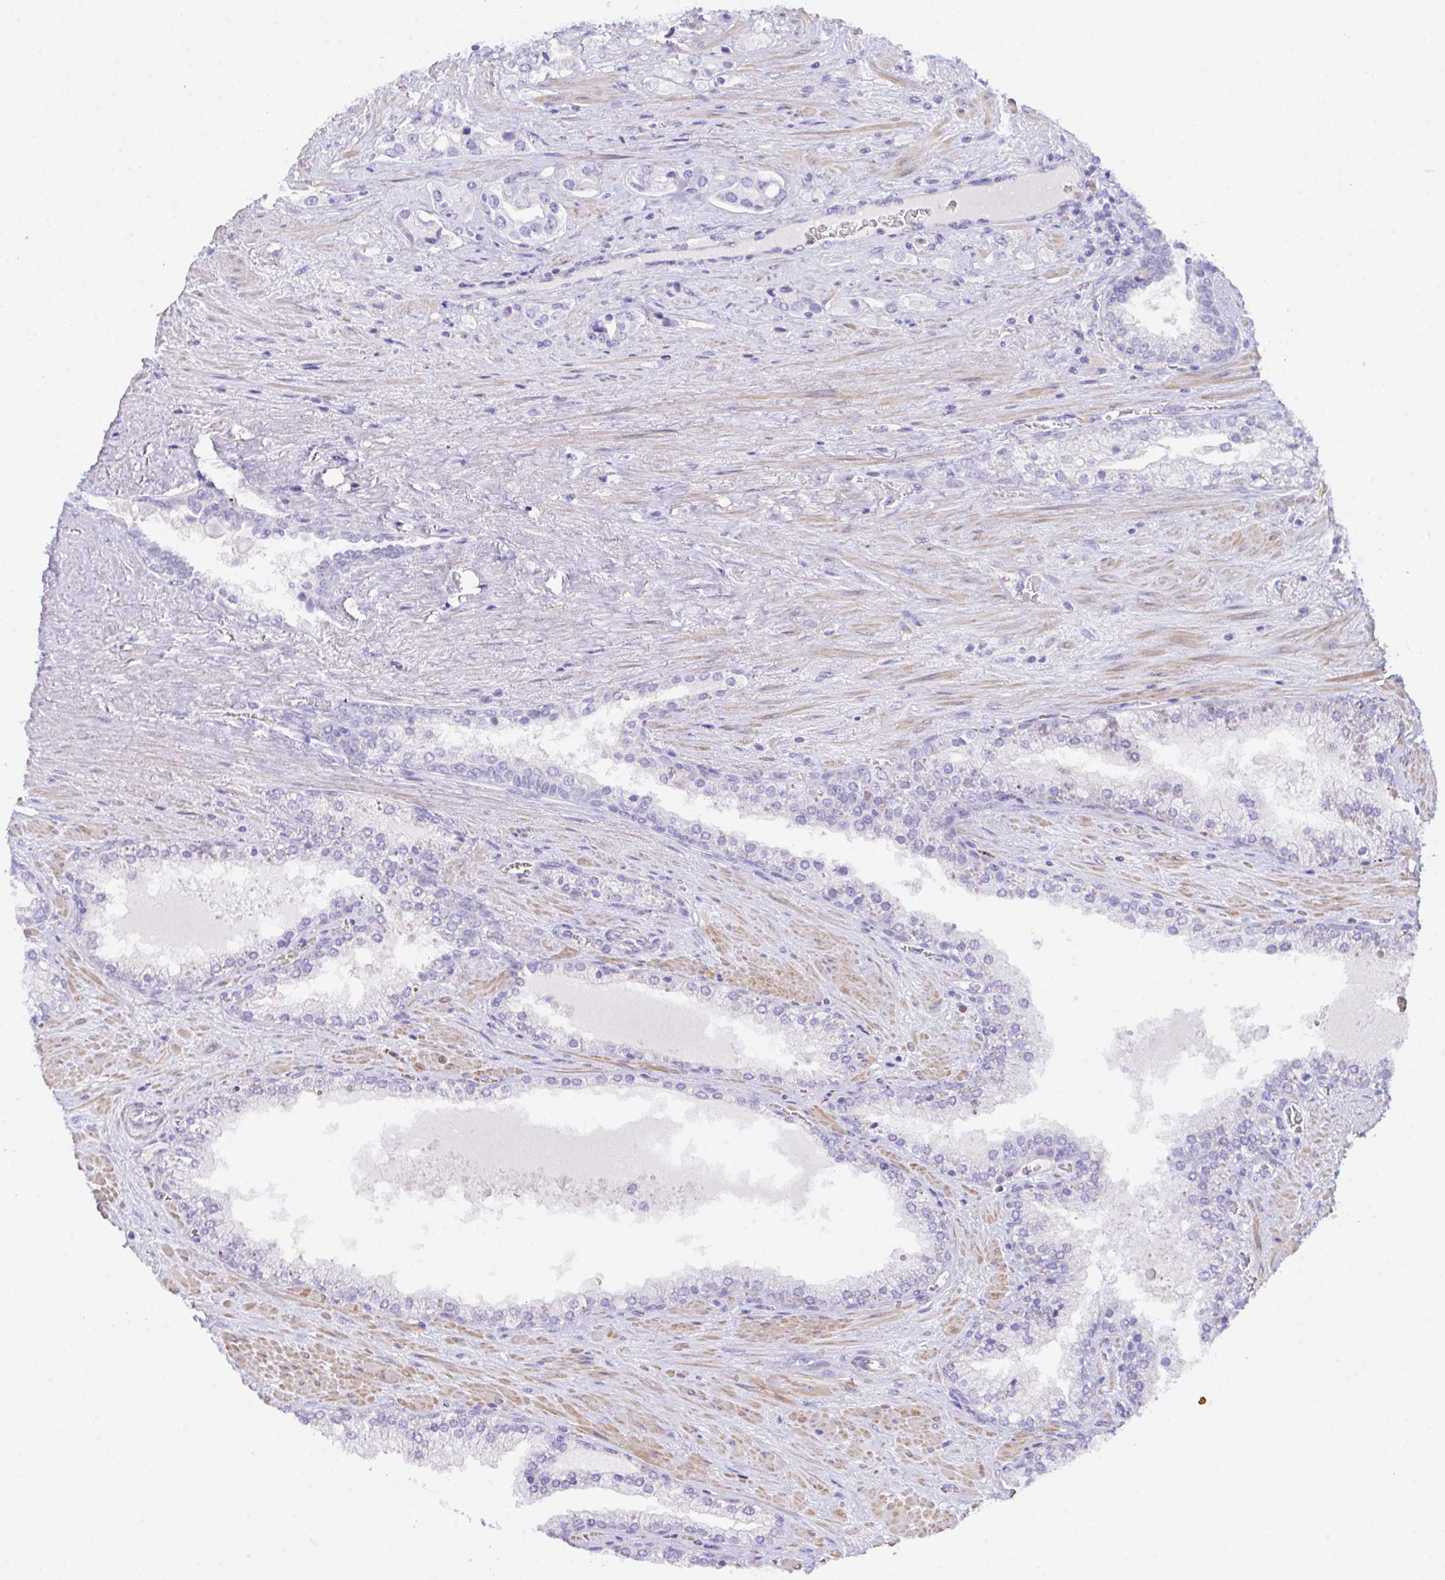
{"staining": {"intensity": "negative", "quantity": "none", "location": "none"}, "tissue": "prostate cancer", "cell_type": "Tumor cells", "image_type": "cancer", "snomed": [{"axis": "morphology", "description": "Adenocarcinoma, High grade"}, {"axis": "topography", "description": "Prostate"}], "caption": "High power microscopy image of an immunohistochemistry (IHC) micrograph of prostate cancer, revealing no significant expression in tumor cells.", "gene": "CEP170B", "patient": {"sex": "male", "age": 67}}